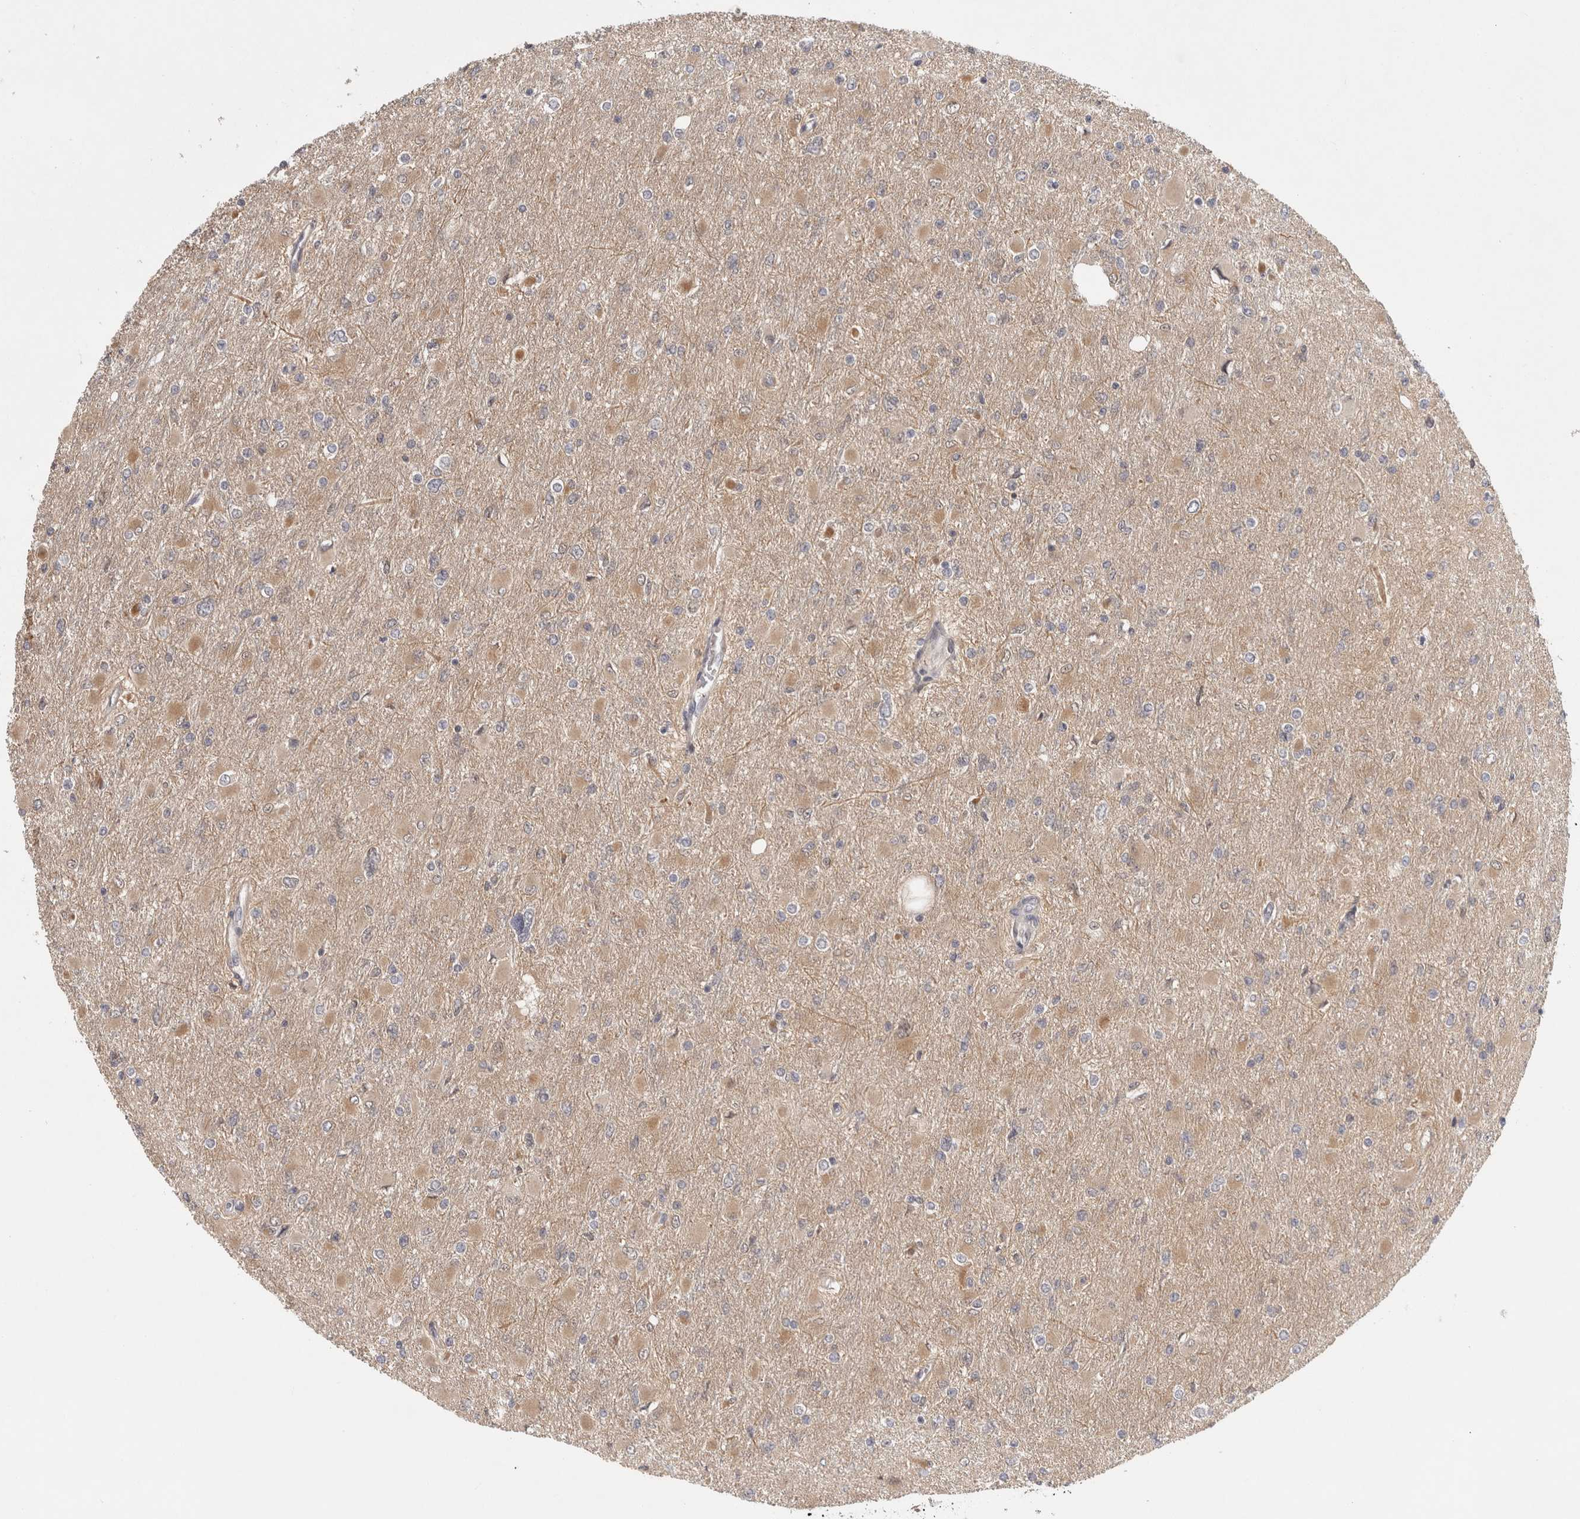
{"staining": {"intensity": "negative", "quantity": "none", "location": "none"}, "tissue": "glioma", "cell_type": "Tumor cells", "image_type": "cancer", "snomed": [{"axis": "morphology", "description": "Glioma, malignant, High grade"}, {"axis": "topography", "description": "Cerebral cortex"}], "caption": "A high-resolution photomicrograph shows immunohistochemistry (IHC) staining of high-grade glioma (malignant), which demonstrates no significant positivity in tumor cells.", "gene": "ZNF318", "patient": {"sex": "female", "age": 36}}